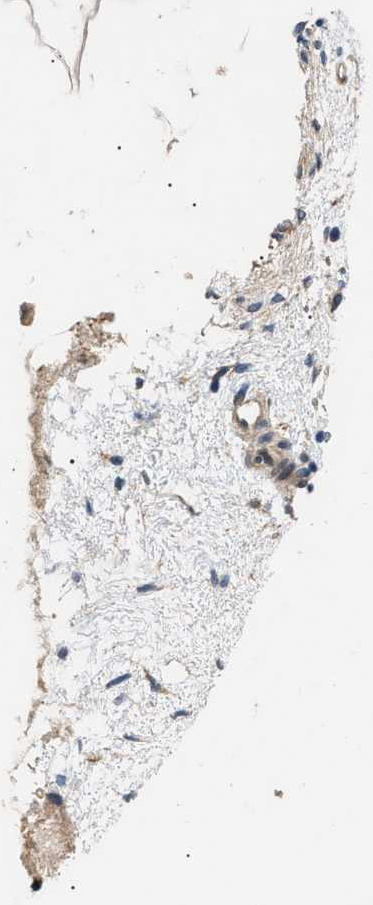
{"staining": {"intensity": "moderate", "quantity": ">75%", "location": "cytoplasmic/membranous,nuclear"}, "tissue": "nasopharynx", "cell_type": "Respiratory epithelial cells", "image_type": "normal", "snomed": [{"axis": "morphology", "description": "Normal tissue, NOS"}, {"axis": "topography", "description": "Nasopharynx"}], "caption": "Immunohistochemical staining of normal nasopharynx demonstrates medium levels of moderate cytoplasmic/membranous,nuclear expression in about >75% of respiratory epithelial cells.", "gene": "CD300A", "patient": {"sex": "male", "age": 21}}